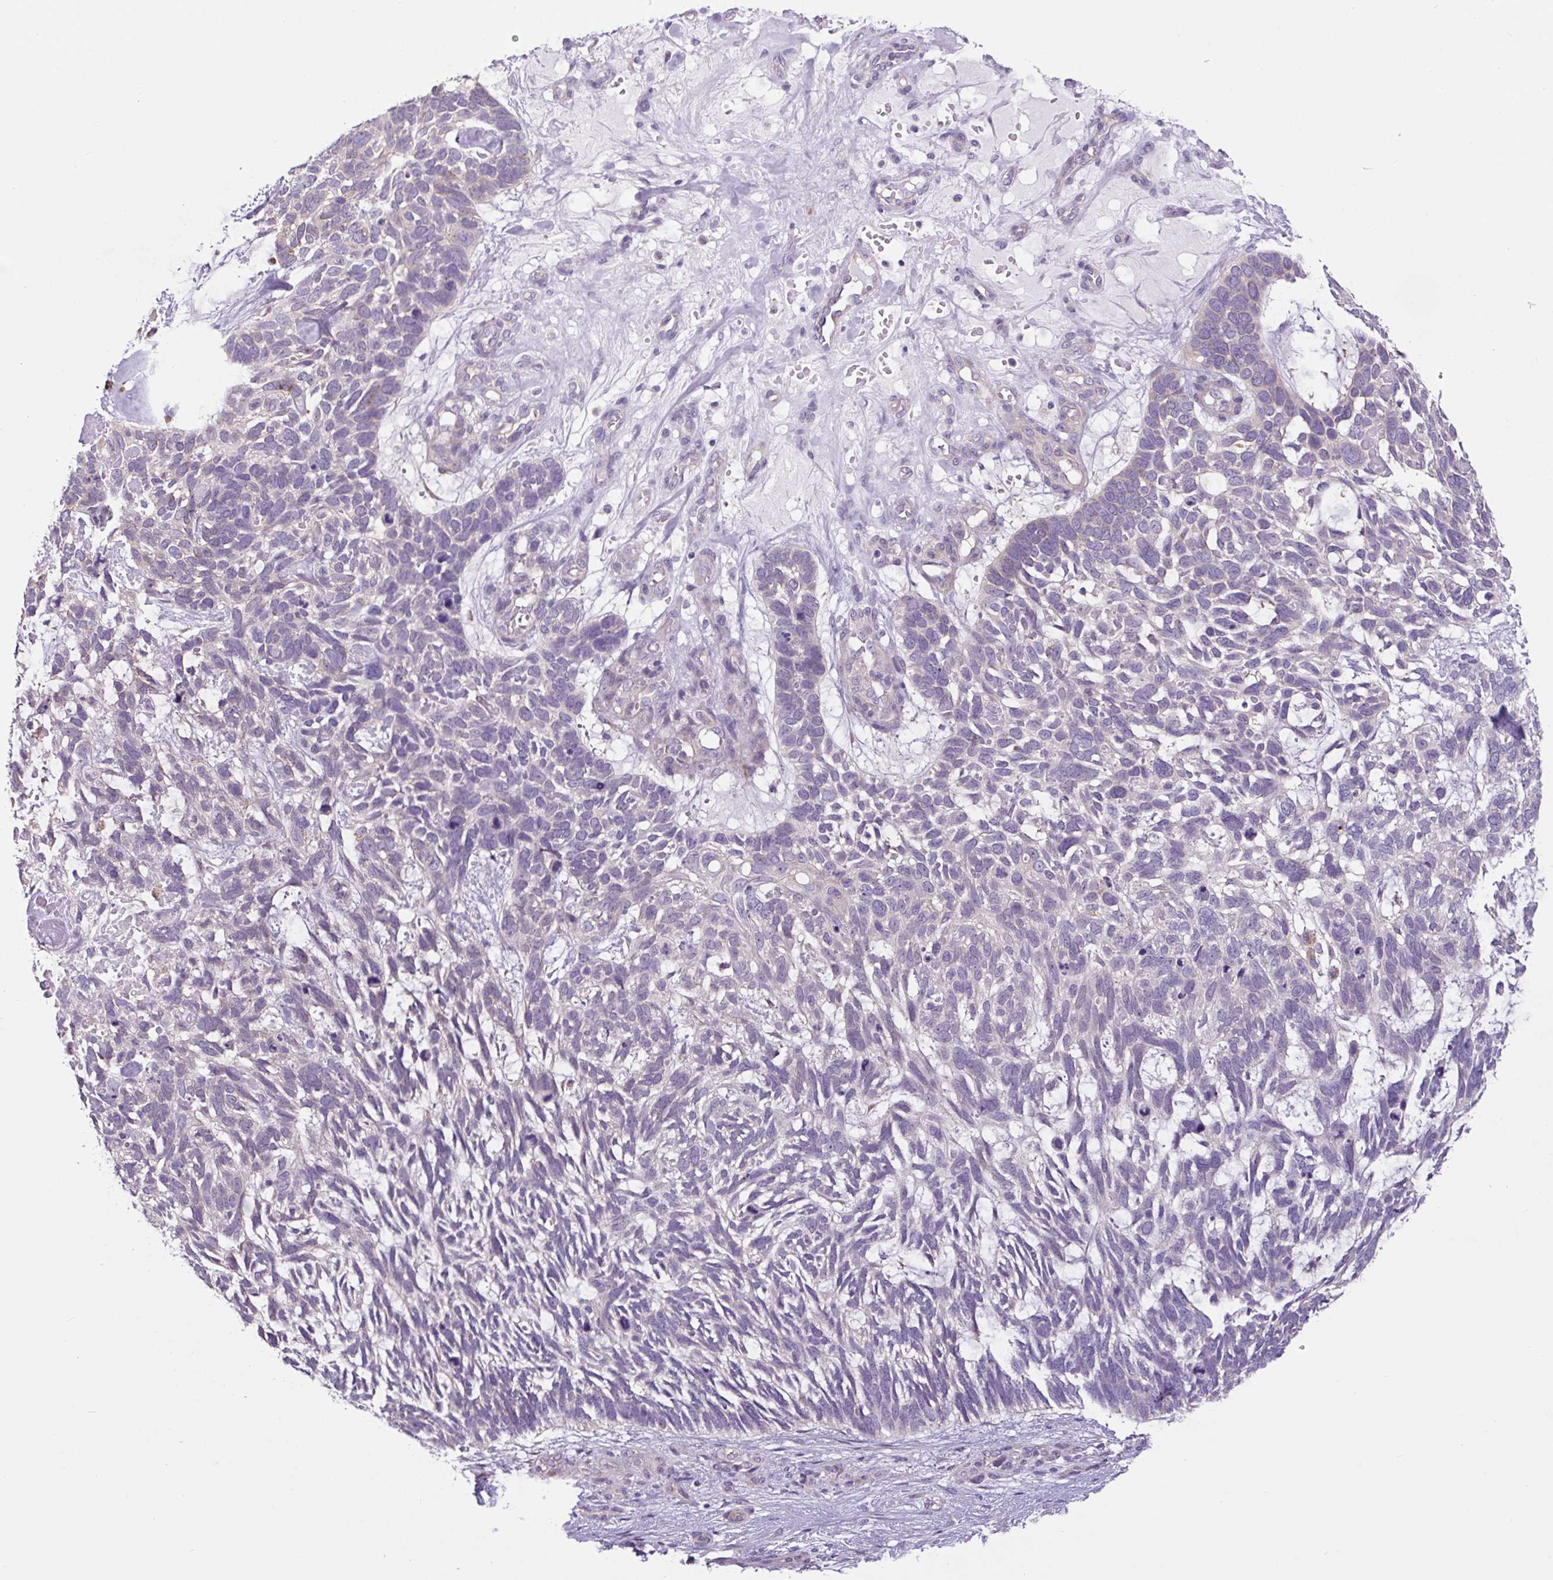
{"staining": {"intensity": "weak", "quantity": "<25%", "location": "cytoplasmic/membranous"}, "tissue": "skin cancer", "cell_type": "Tumor cells", "image_type": "cancer", "snomed": [{"axis": "morphology", "description": "Basal cell carcinoma"}, {"axis": "topography", "description": "Skin"}], "caption": "Immunohistochemical staining of skin cancer (basal cell carcinoma) reveals no significant positivity in tumor cells. Nuclei are stained in blue.", "gene": "GORASP1", "patient": {"sex": "male", "age": 88}}